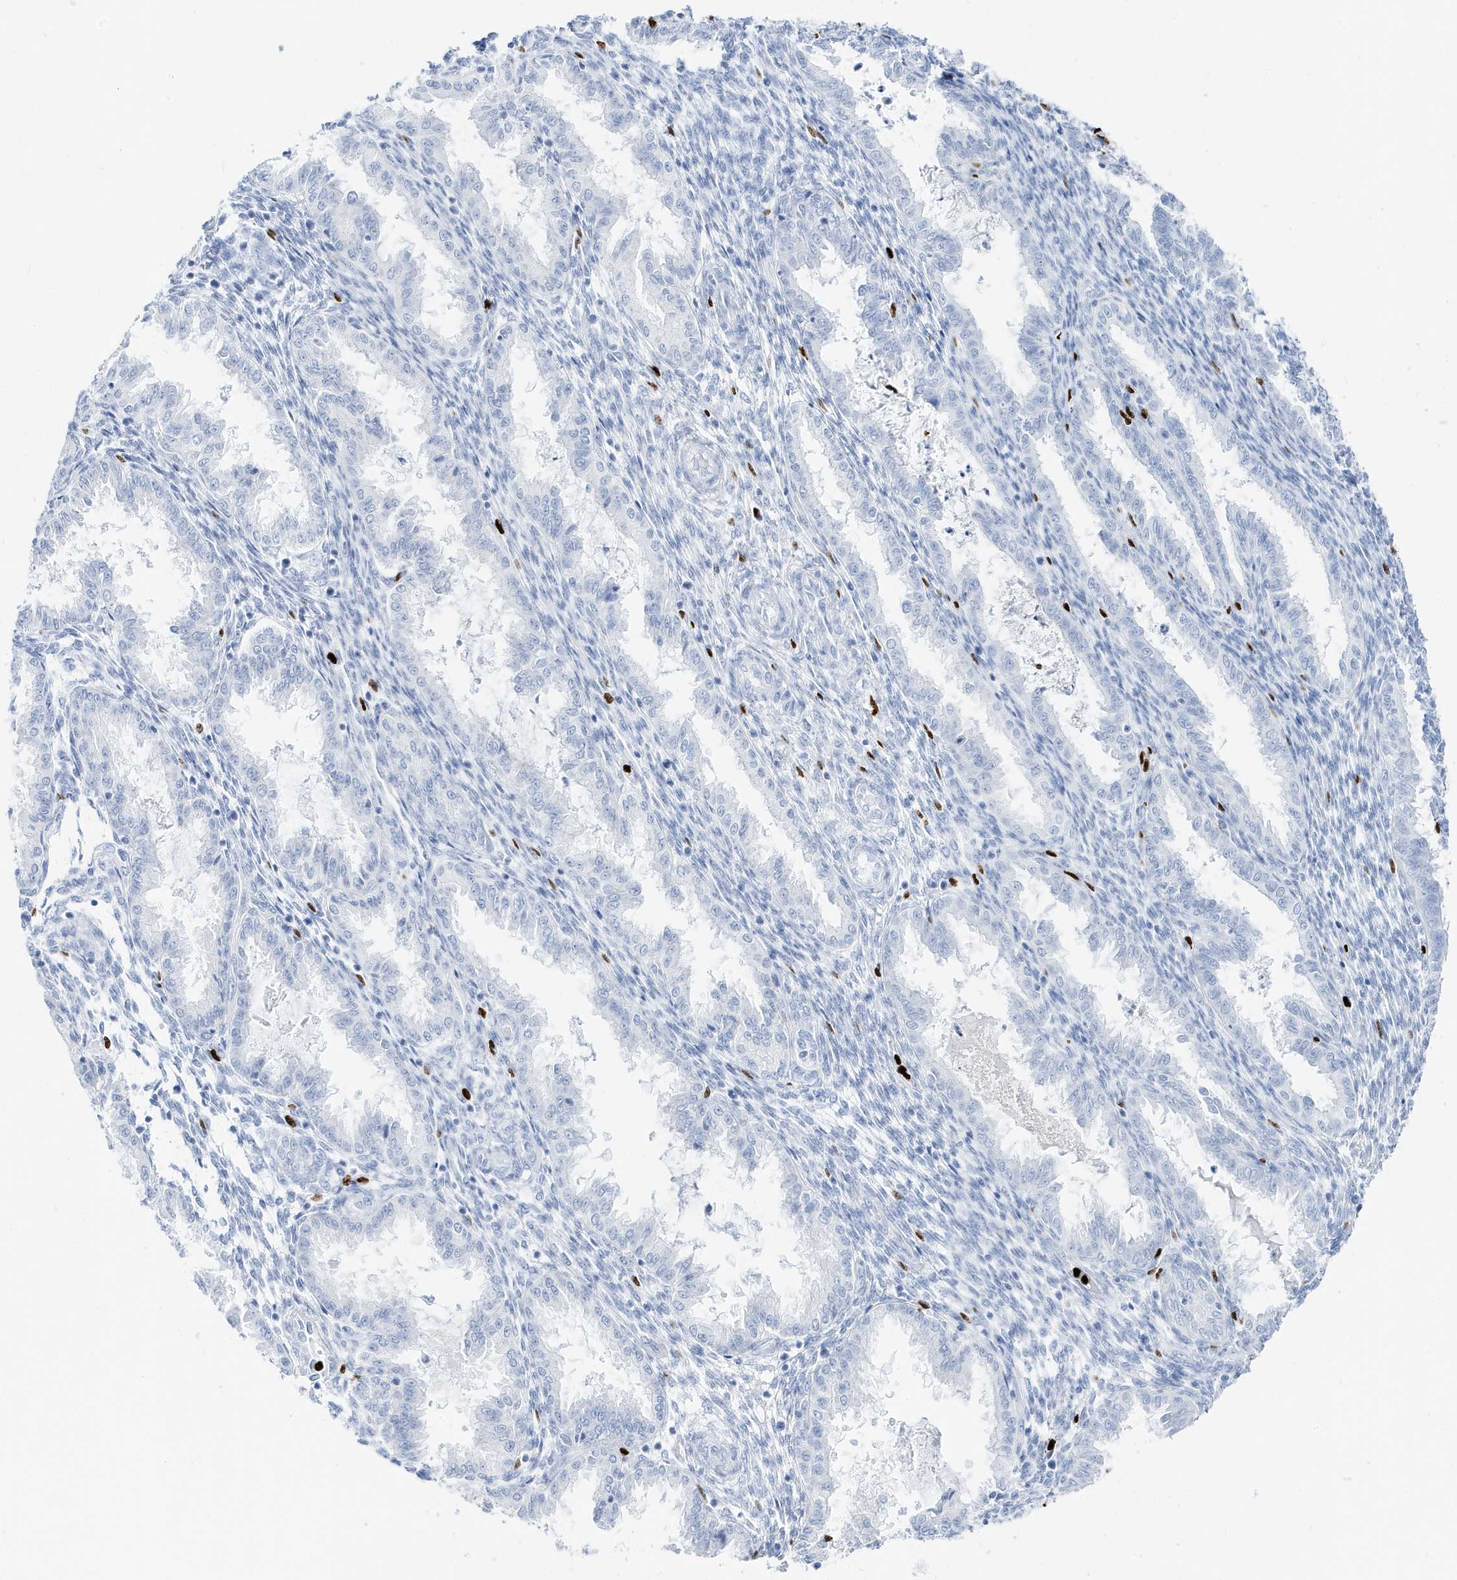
{"staining": {"intensity": "negative", "quantity": "none", "location": "none"}, "tissue": "endometrium", "cell_type": "Cells in endometrial stroma", "image_type": "normal", "snomed": [{"axis": "morphology", "description": "Normal tissue, NOS"}, {"axis": "topography", "description": "Endometrium"}], "caption": "Protein analysis of benign endometrium shows no significant staining in cells in endometrial stroma. The staining was performed using DAB (3,3'-diaminobenzidine) to visualize the protein expression in brown, while the nuclei were stained in blue with hematoxylin (Magnification: 20x).", "gene": "MNDA", "patient": {"sex": "female", "age": 33}}